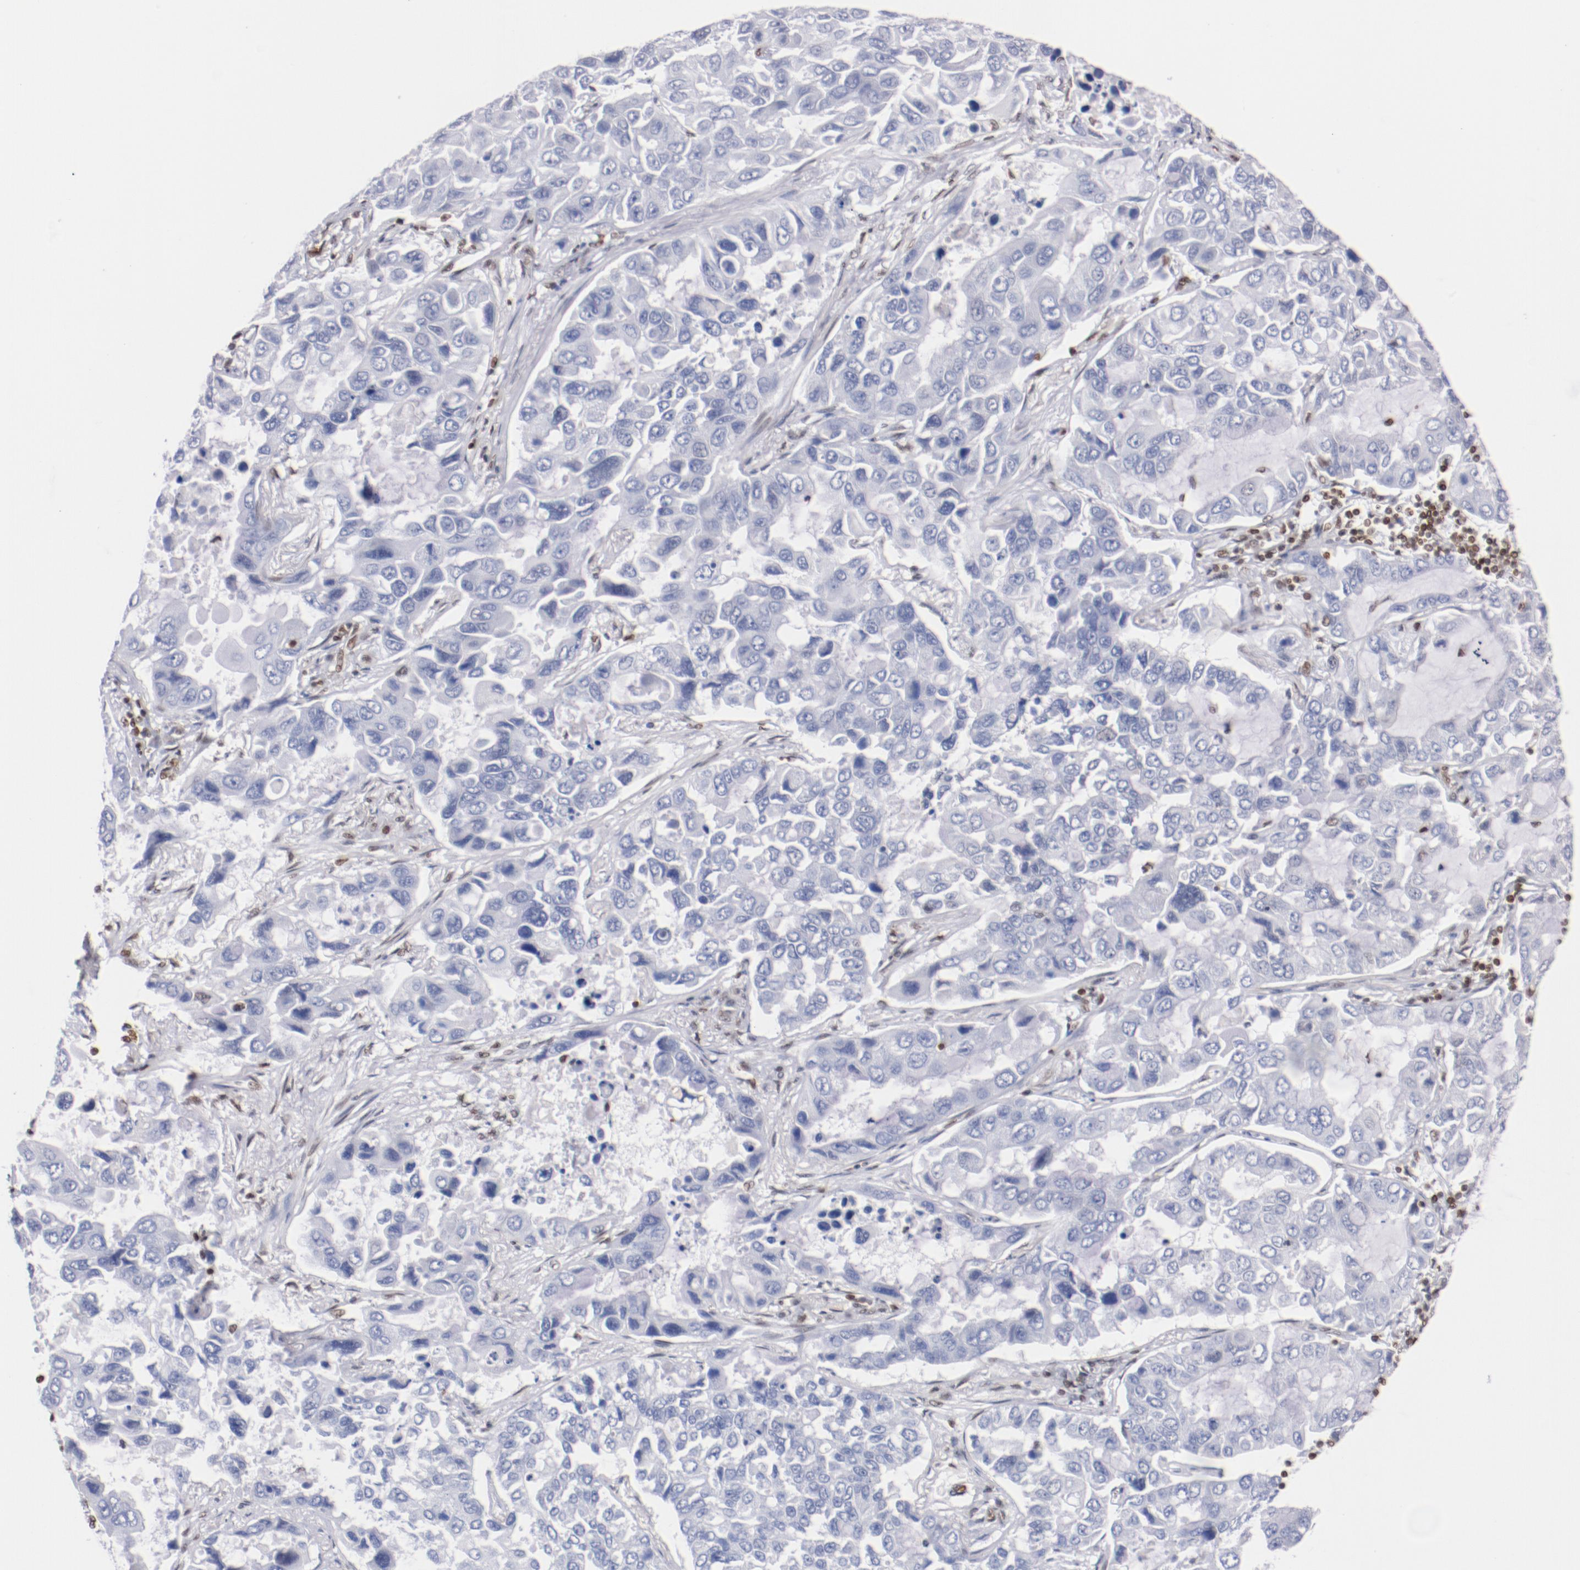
{"staining": {"intensity": "negative", "quantity": "none", "location": "none"}, "tissue": "lung cancer", "cell_type": "Tumor cells", "image_type": "cancer", "snomed": [{"axis": "morphology", "description": "Adenocarcinoma, NOS"}, {"axis": "topography", "description": "Lung"}], "caption": "Lung adenocarcinoma was stained to show a protein in brown. There is no significant positivity in tumor cells. (Immunohistochemistry (ihc), brightfield microscopy, high magnification).", "gene": "IFI16", "patient": {"sex": "male", "age": 64}}